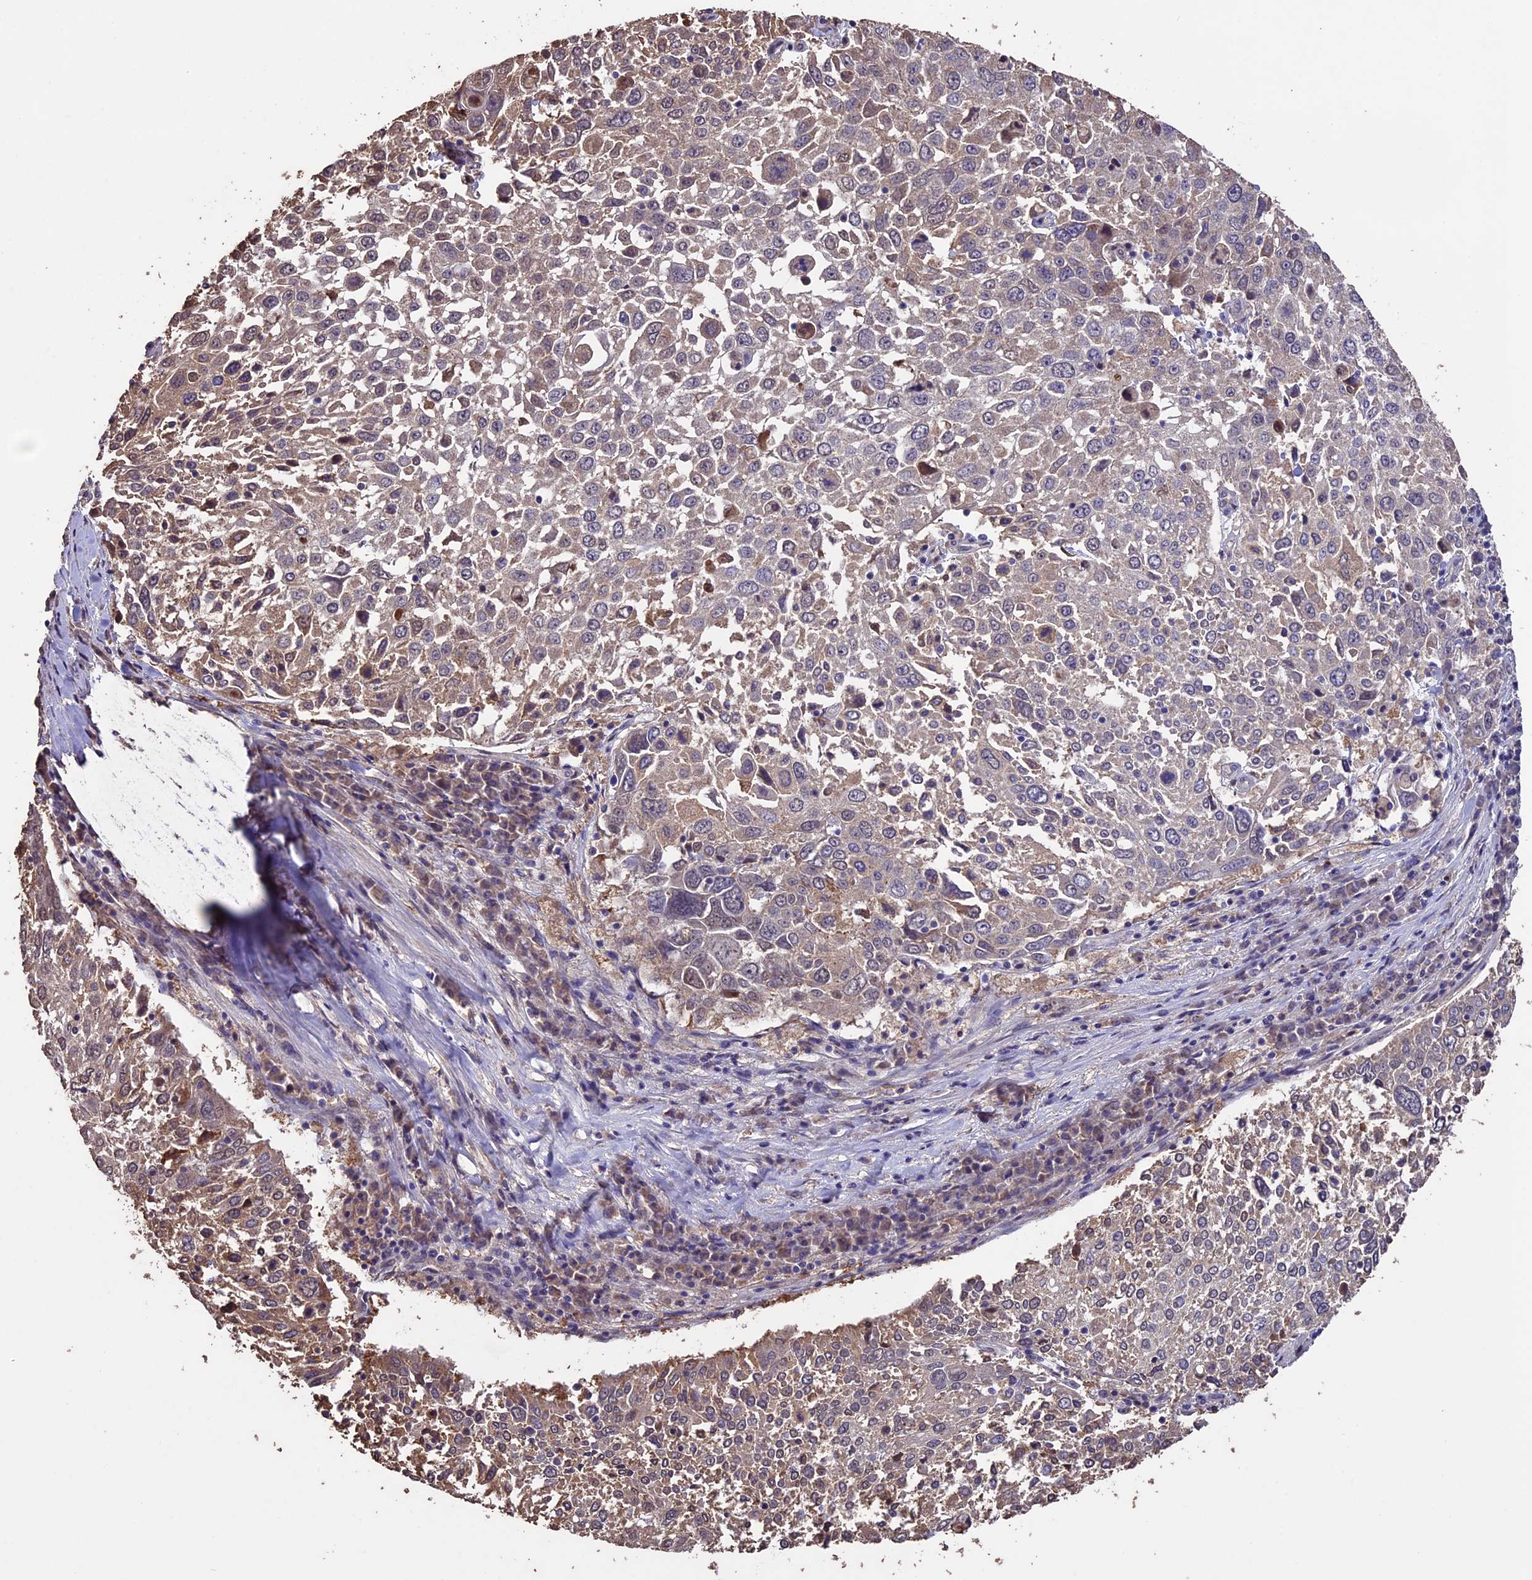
{"staining": {"intensity": "weak", "quantity": "25%-75%", "location": "cytoplasmic/membranous"}, "tissue": "lung cancer", "cell_type": "Tumor cells", "image_type": "cancer", "snomed": [{"axis": "morphology", "description": "Squamous cell carcinoma, NOS"}, {"axis": "topography", "description": "Lung"}], "caption": "This photomicrograph exhibits immunohistochemistry (IHC) staining of squamous cell carcinoma (lung), with low weak cytoplasmic/membranous positivity in about 25%-75% of tumor cells.", "gene": "DIS3L", "patient": {"sex": "male", "age": 65}}